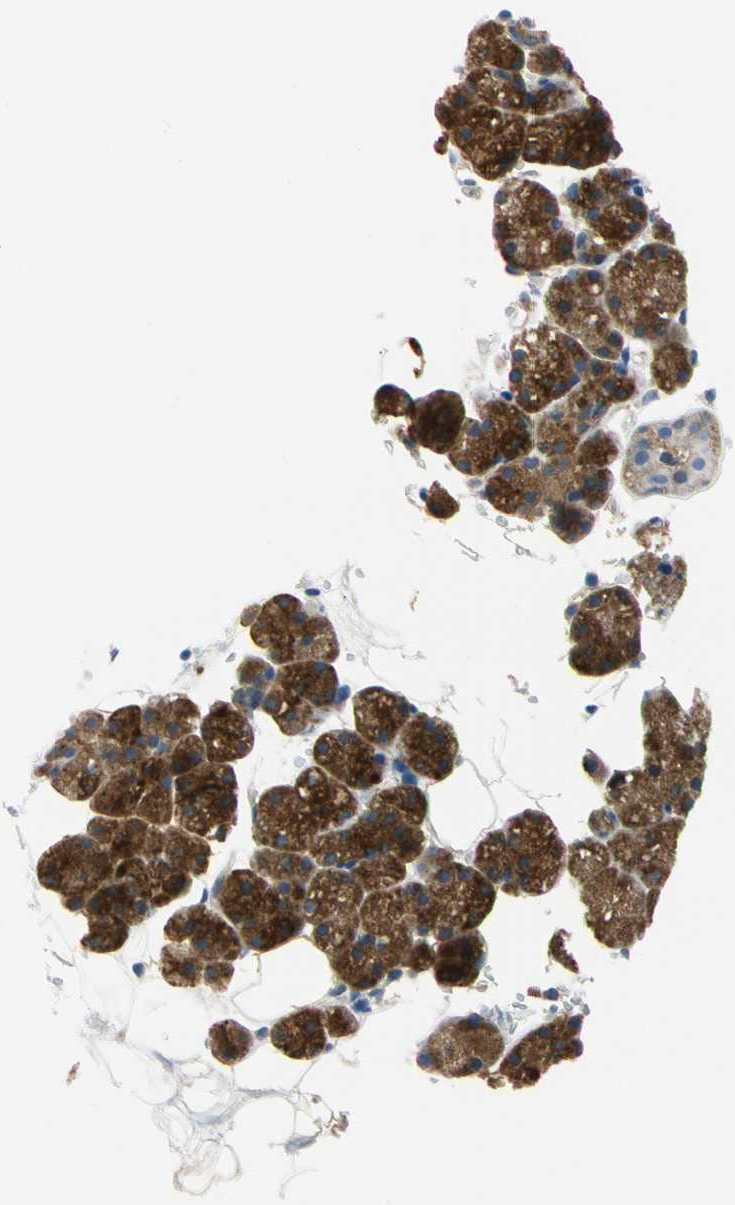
{"staining": {"intensity": "moderate", "quantity": ">75%", "location": "cytoplasmic/membranous"}, "tissue": "salivary gland", "cell_type": "Glandular cells", "image_type": "normal", "snomed": [{"axis": "morphology", "description": "Normal tissue, NOS"}, {"axis": "topography", "description": "Salivary gland"}], "caption": "Immunohistochemistry (IHC) (DAB) staining of unremarkable salivary gland shows moderate cytoplasmic/membranous protein expression in about >75% of glandular cells.", "gene": "GPHN", "patient": {"sex": "male", "age": 62}}